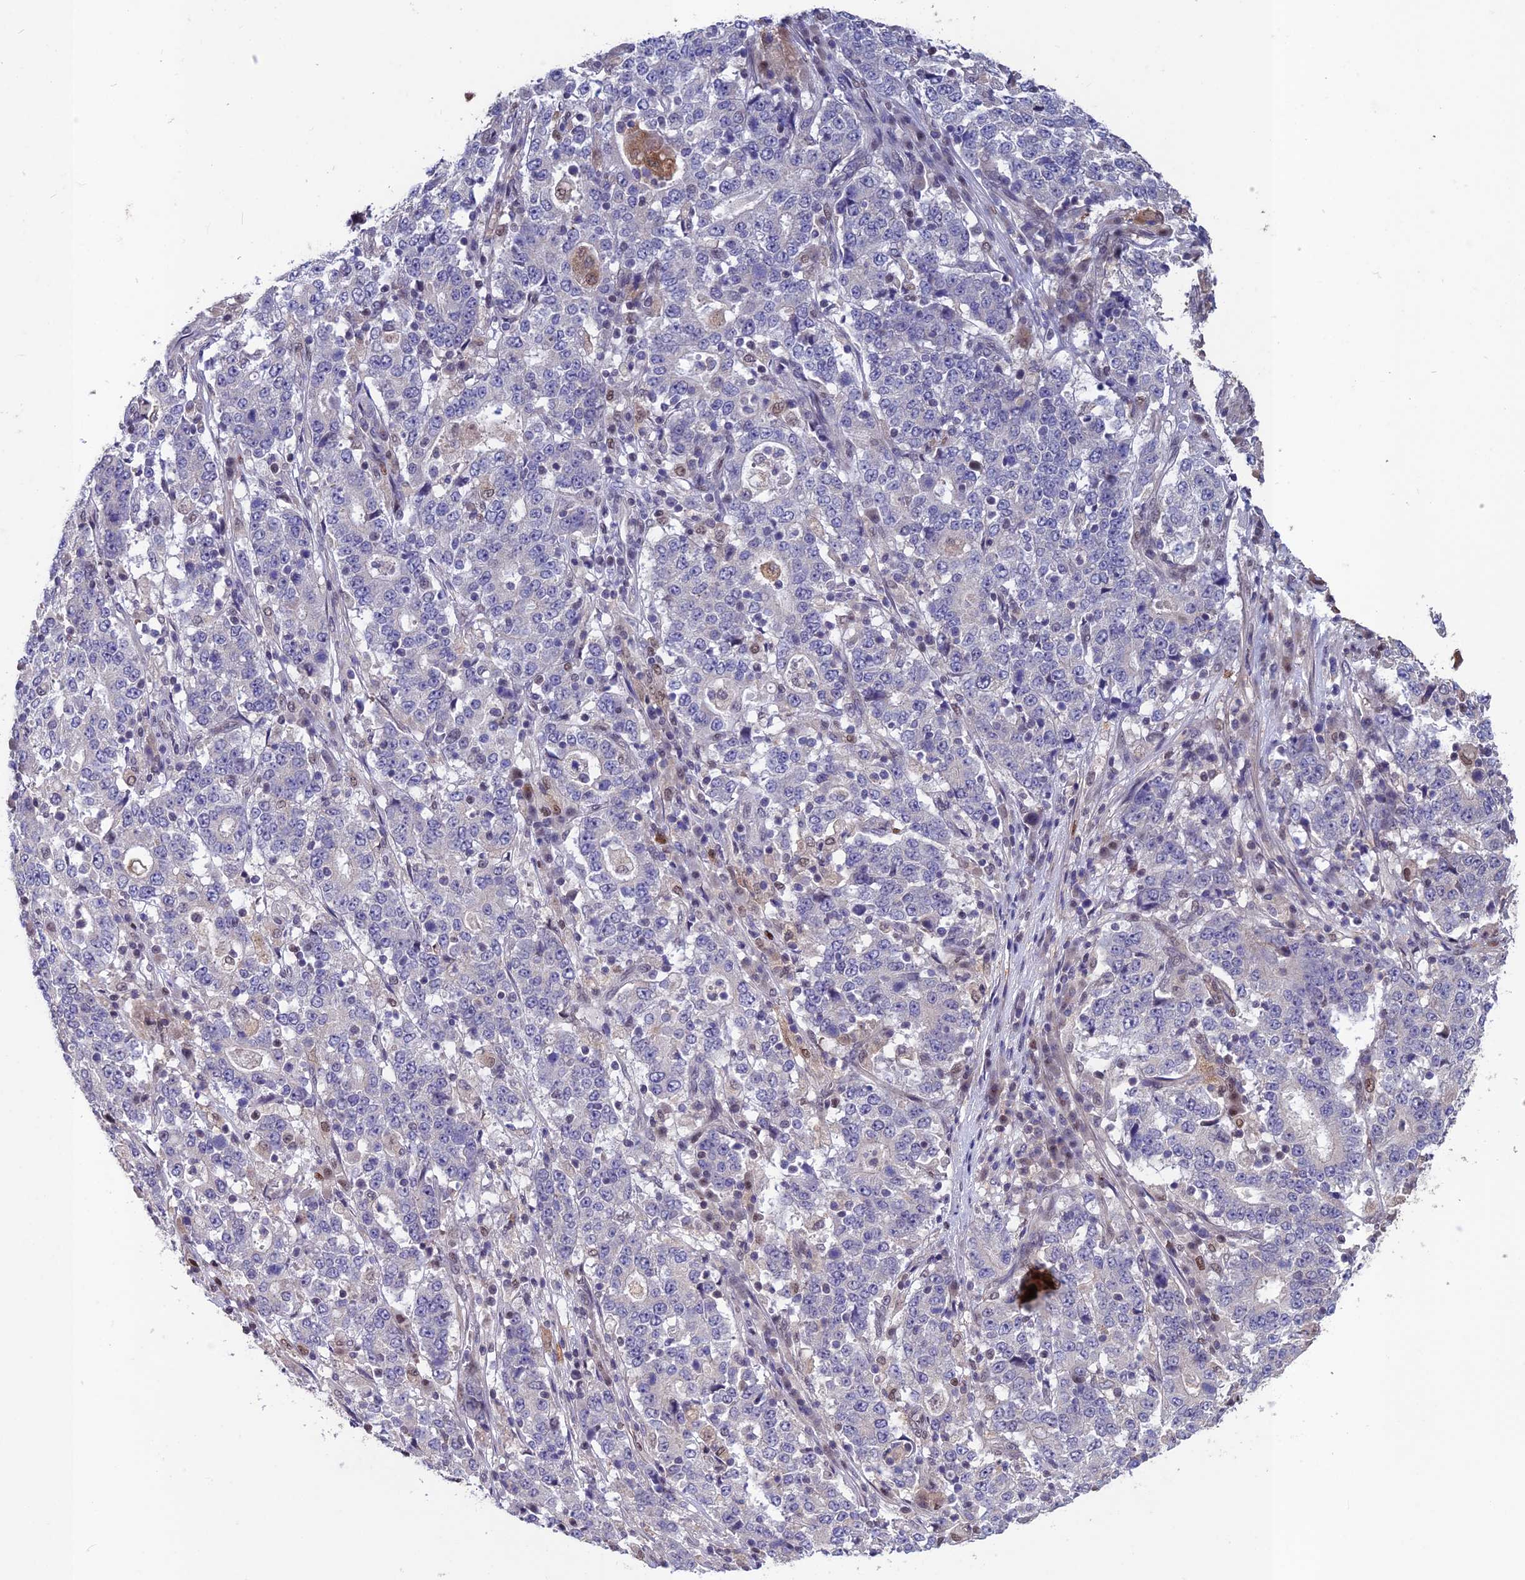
{"staining": {"intensity": "negative", "quantity": "none", "location": "none"}, "tissue": "stomach cancer", "cell_type": "Tumor cells", "image_type": "cancer", "snomed": [{"axis": "morphology", "description": "Adenocarcinoma, NOS"}, {"axis": "topography", "description": "Stomach"}], "caption": "IHC of stomach cancer (adenocarcinoma) exhibits no positivity in tumor cells. (DAB (3,3'-diaminobenzidine) IHC, high magnification).", "gene": "MAST2", "patient": {"sex": "male", "age": 59}}